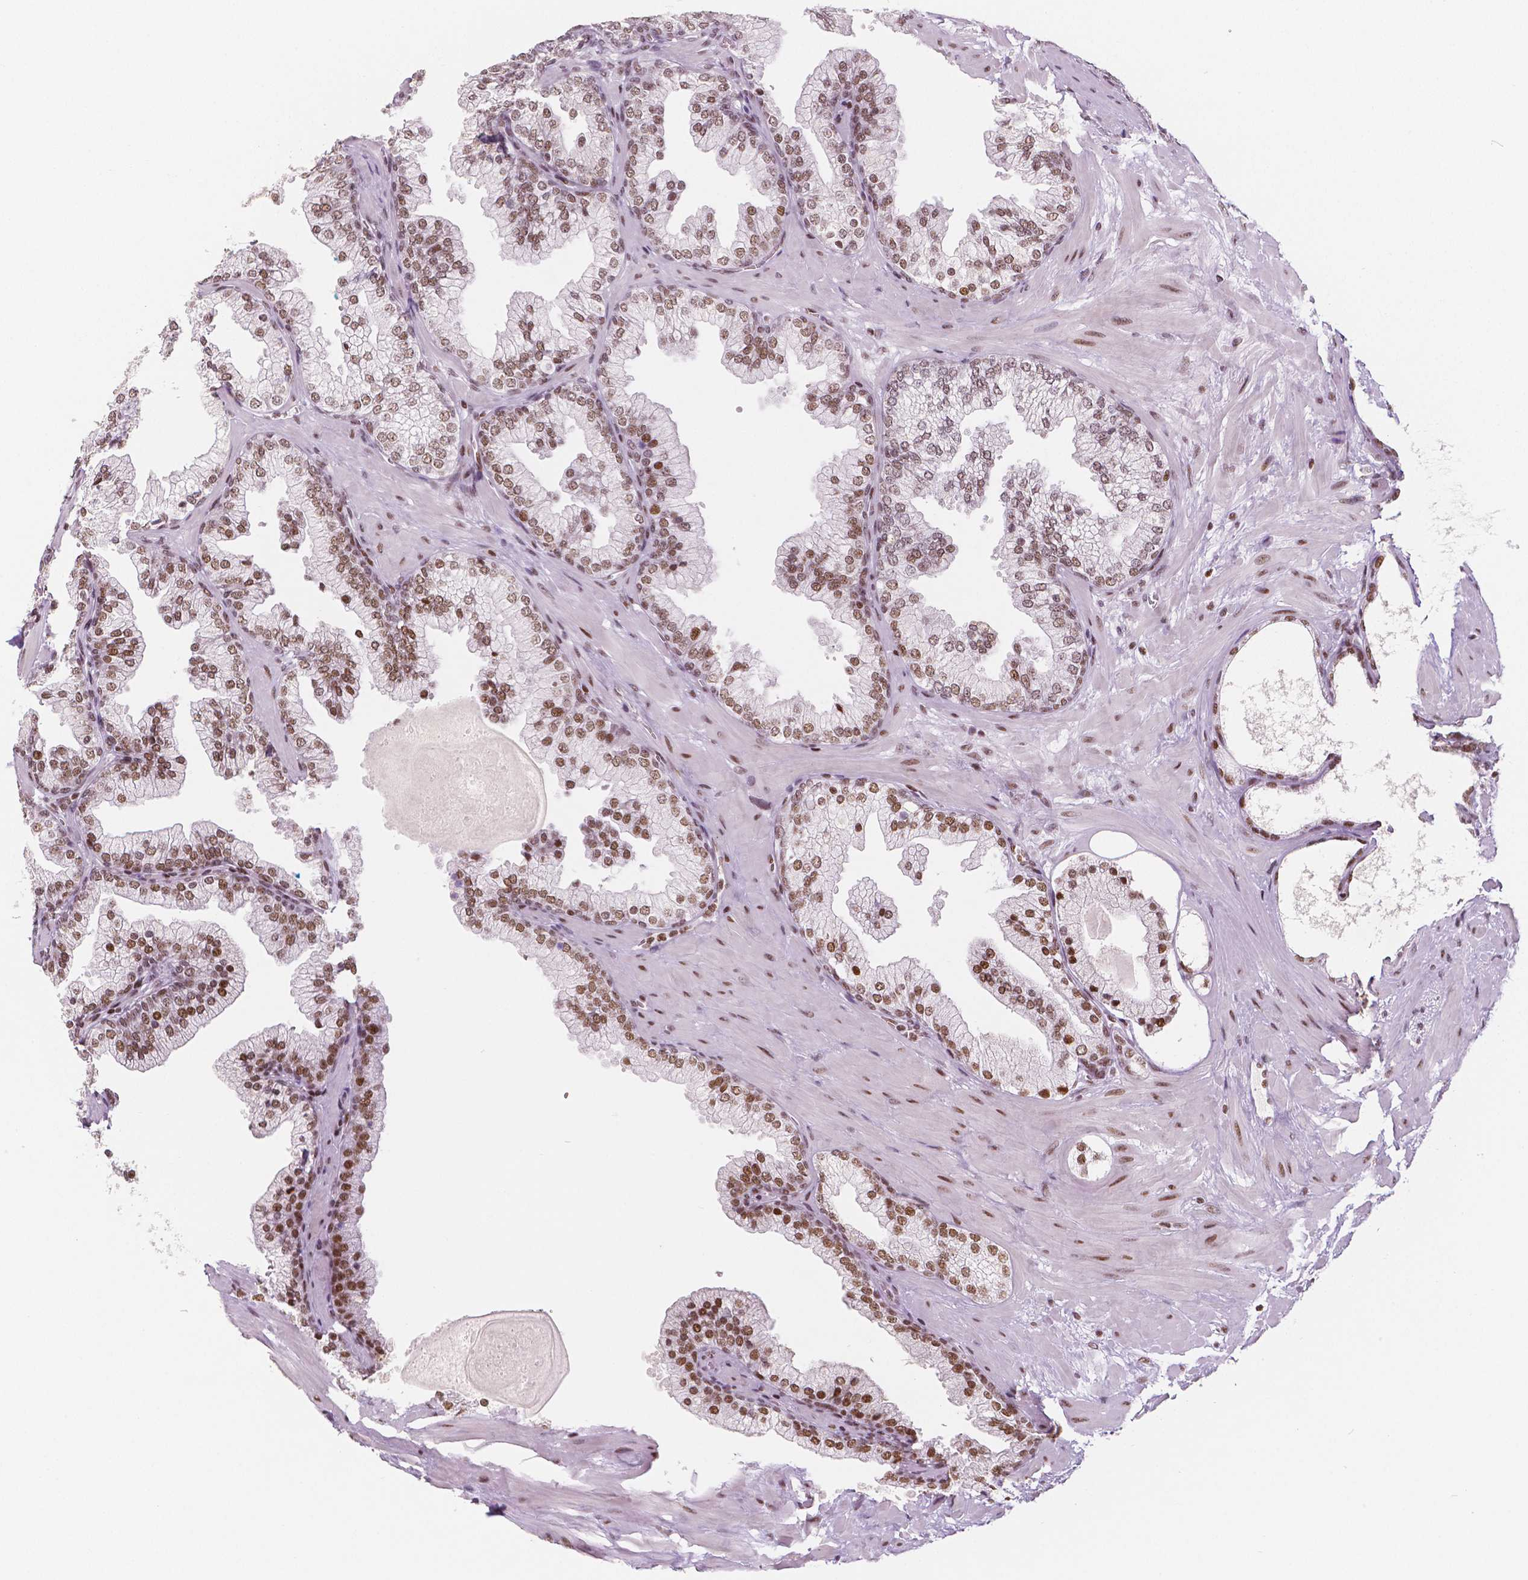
{"staining": {"intensity": "moderate", "quantity": ">75%", "location": "nuclear"}, "tissue": "prostate", "cell_type": "Glandular cells", "image_type": "normal", "snomed": [{"axis": "morphology", "description": "Normal tissue, NOS"}, {"axis": "topography", "description": "Prostate"}, {"axis": "topography", "description": "Peripheral nerve tissue"}], "caption": "High-power microscopy captured an immunohistochemistry photomicrograph of normal prostate, revealing moderate nuclear staining in about >75% of glandular cells. (Stains: DAB (3,3'-diaminobenzidine) in brown, nuclei in blue, Microscopy: brightfield microscopy at high magnification).", "gene": "HDAC1", "patient": {"sex": "male", "age": 61}}